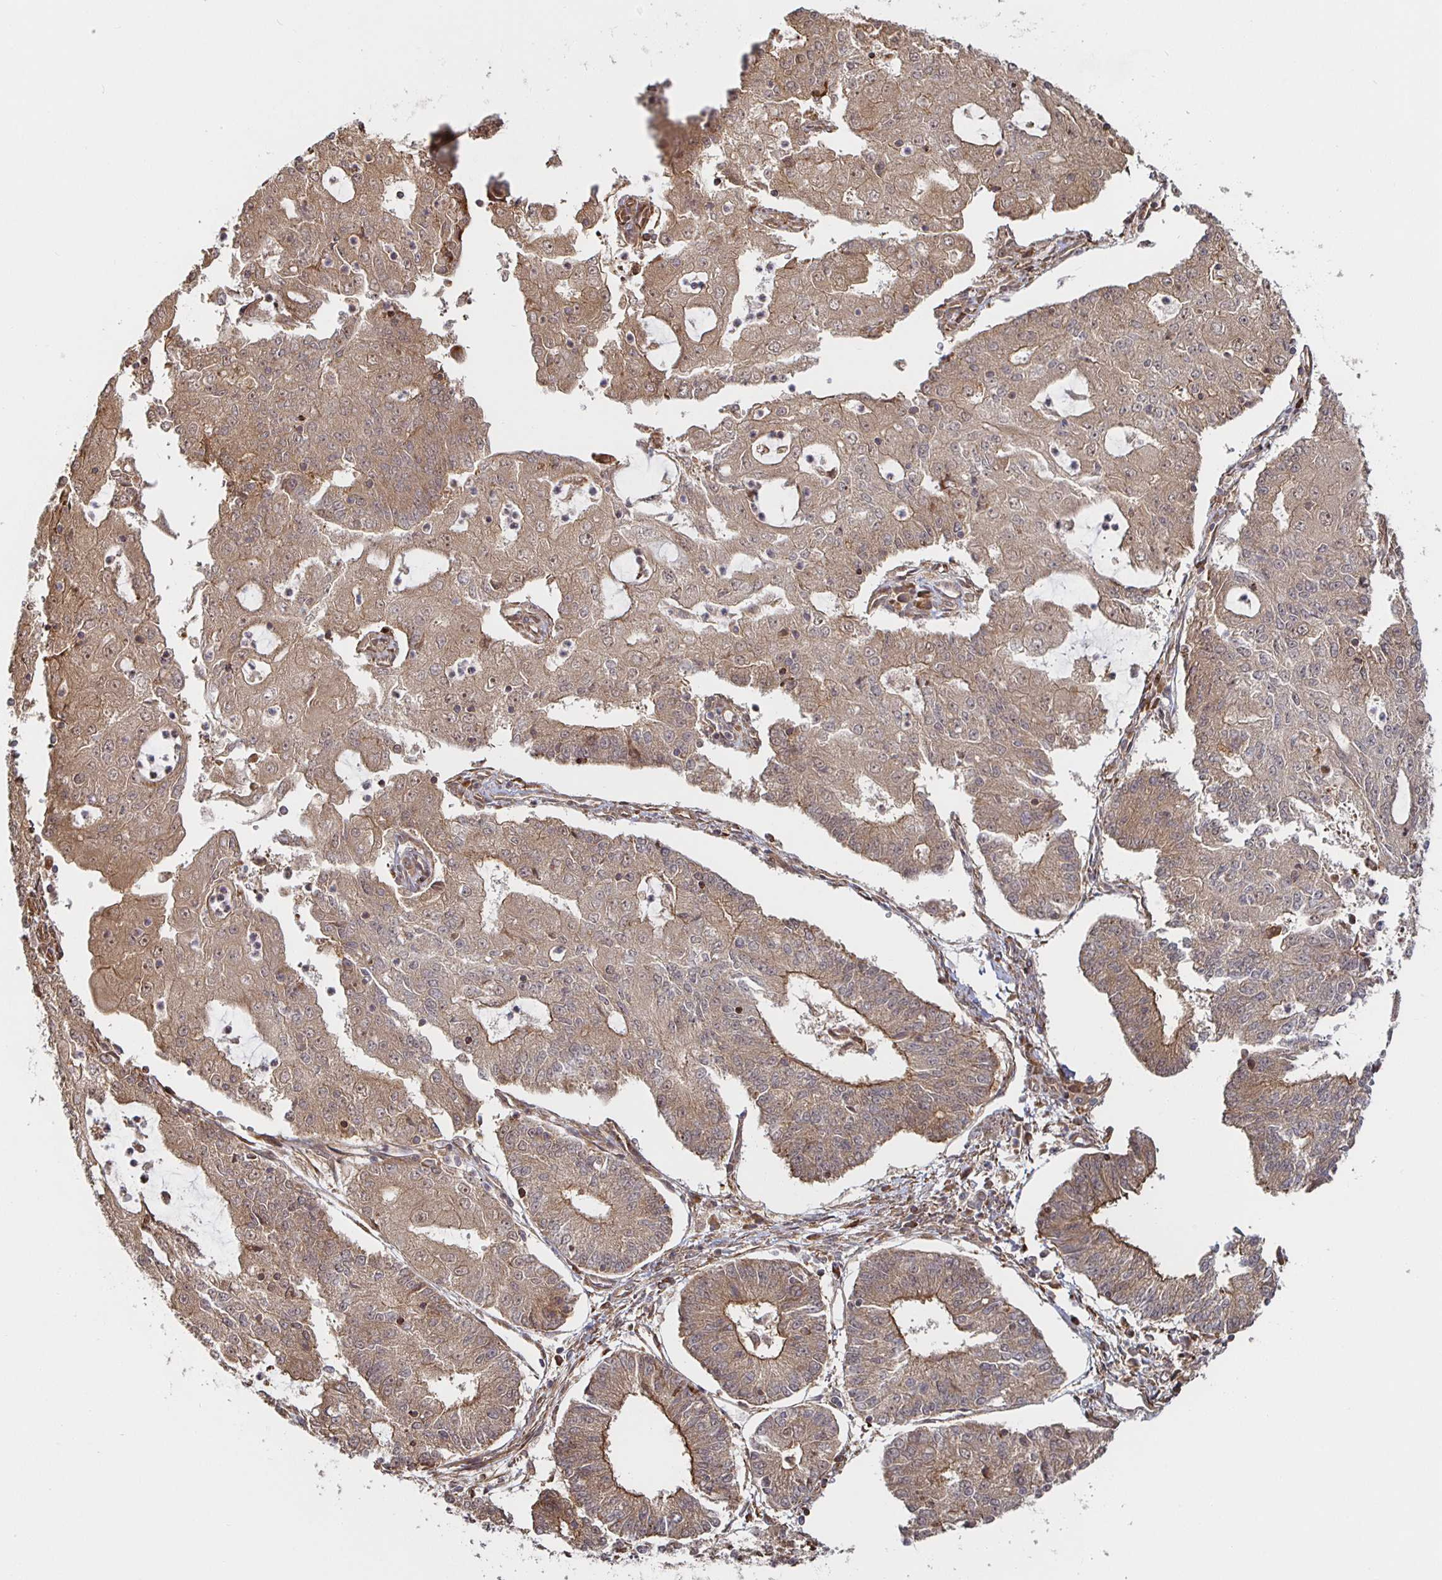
{"staining": {"intensity": "moderate", "quantity": ">75%", "location": "cytoplasmic/membranous"}, "tissue": "endometrial cancer", "cell_type": "Tumor cells", "image_type": "cancer", "snomed": [{"axis": "morphology", "description": "Adenocarcinoma, NOS"}, {"axis": "topography", "description": "Endometrium"}], "caption": "Adenocarcinoma (endometrial) was stained to show a protein in brown. There is medium levels of moderate cytoplasmic/membranous positivity in approximately >75% of tumor cells. The protein of interest is stained brown, and the nuclei are stained in blue (DAB IHC with brightfield microscopy, high magnification).", "gene": "STRAP", "patient": {"sex": "female", "age": 56}}